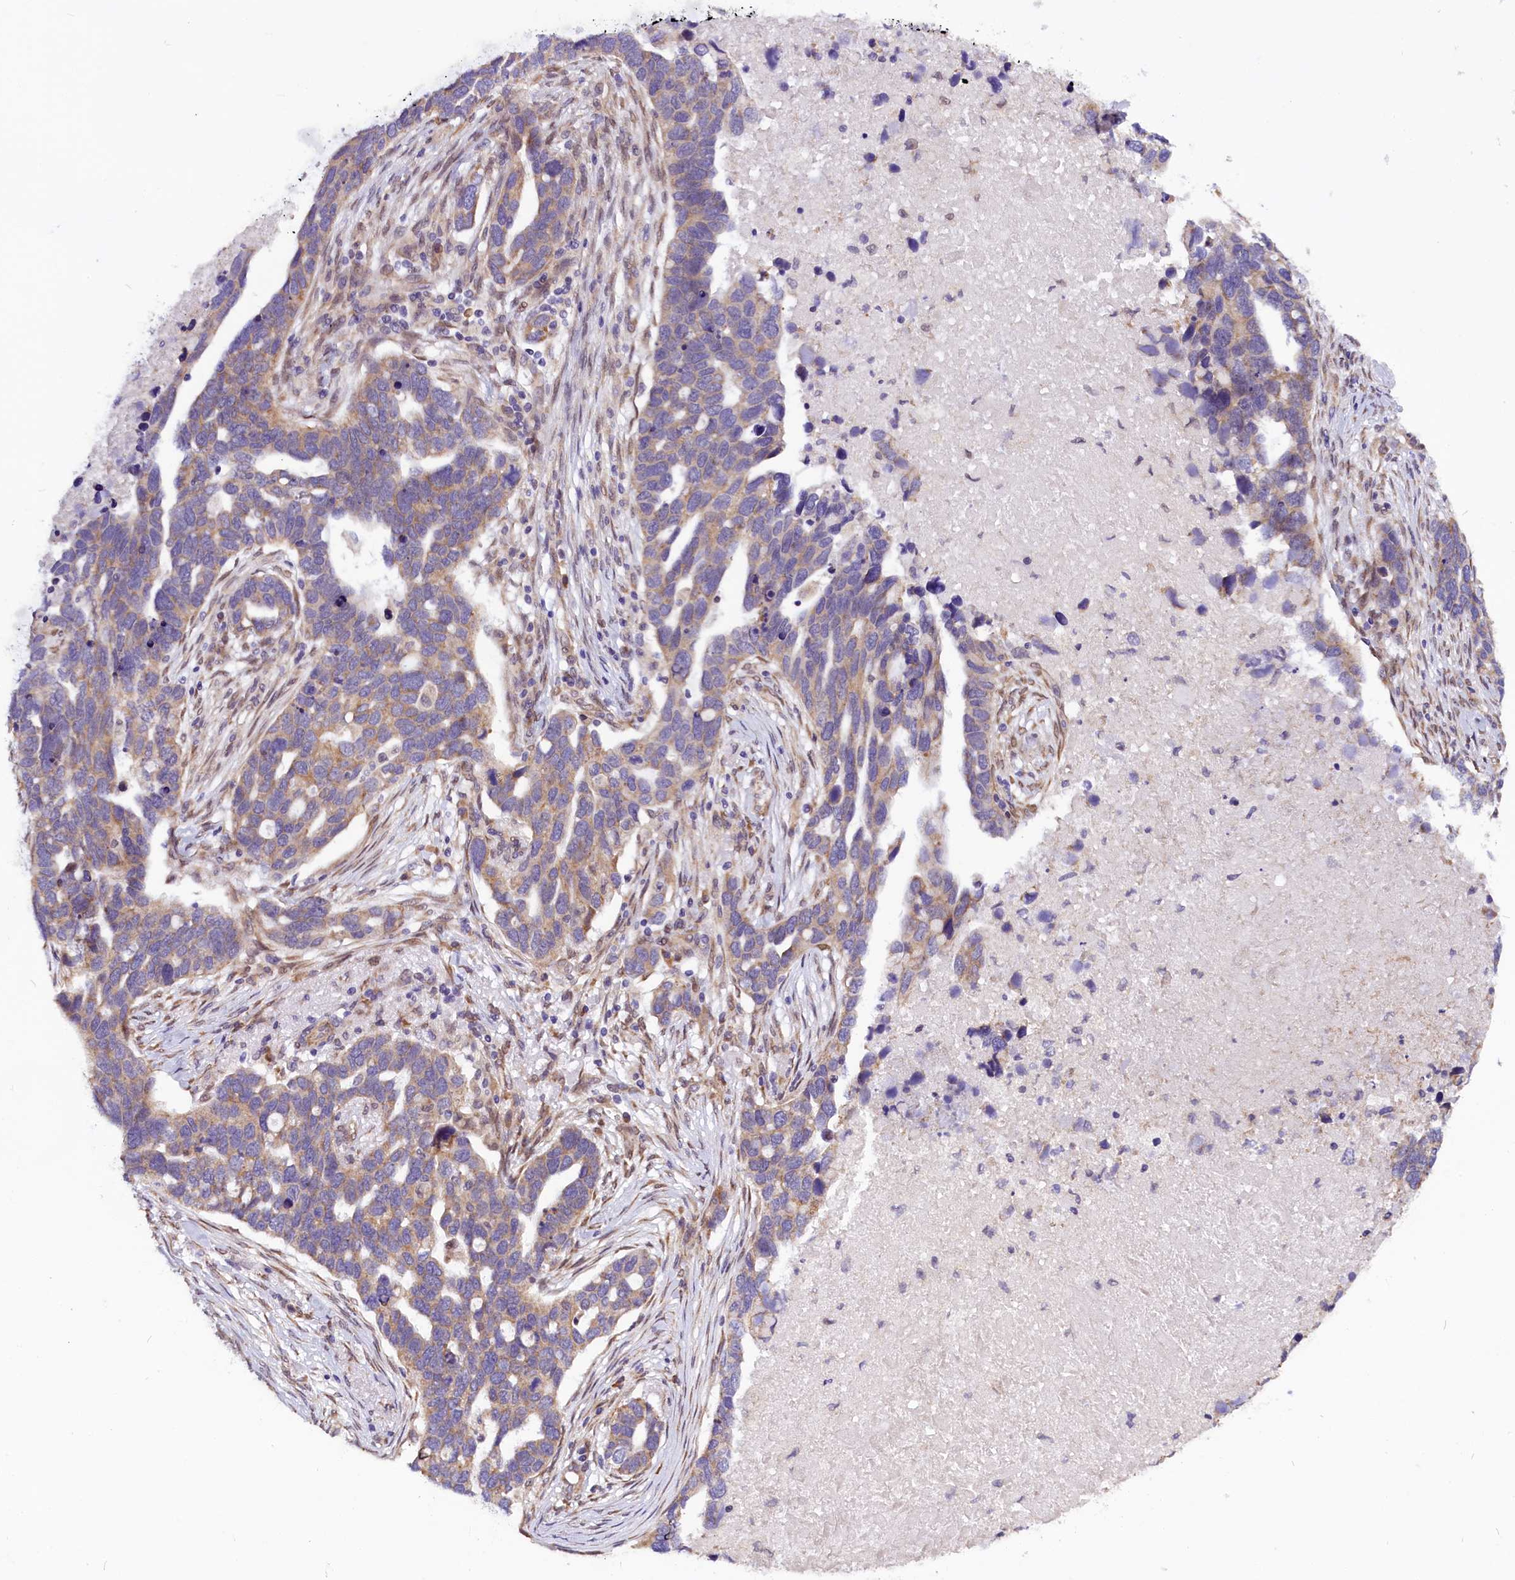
{"staining": {"intensity": "weak", "quantity": "25%-75%", "location": "cytoplasmic/membranous"}, "tissue": "ovarian cancer", "cell_type": "Tumor cells", "image_type": "cancer", "snomed": [{"axis": "morphology", "description": "Cystadenocarcinoma, serous, NOS"}, {"axis": "topography", "description": "Ovary"}], "caption": "Protein analysis of ovarian cancer tissue exhibits weak cytoplasmic/membranous expression in approximately 25%-75% of tumor cells. (Brightfield microscopy of DAB IHC at high magnification).", "gene": "UACA", "patient": {"sex": "female", "age": 54}}